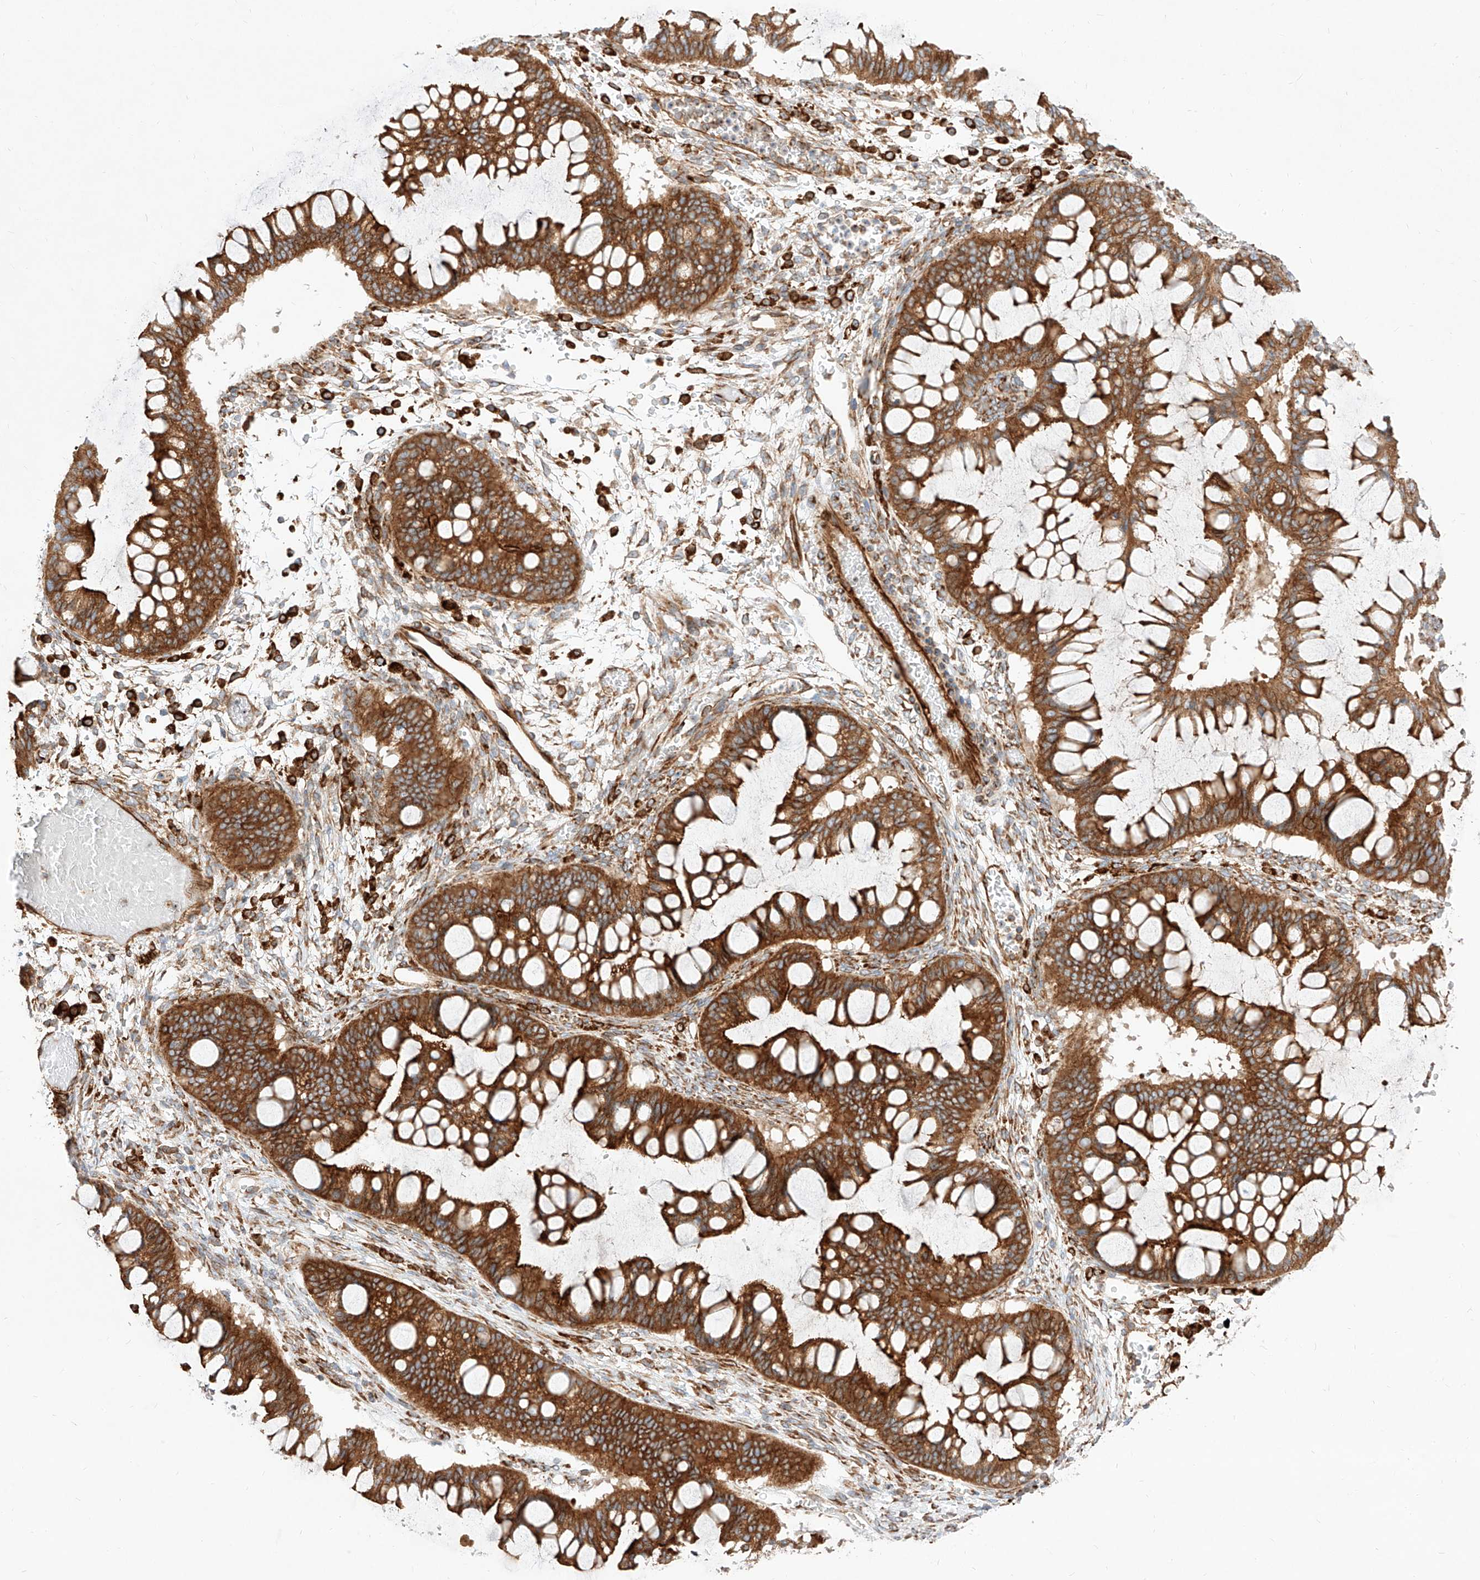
{"staining": {"intensity": "strong", "quantity": ">75%", "location": "cytoplasmic/membranous"}, "tissue": "ovarian cancer", "cell_type": "Tumor cells", "image_type": "cancer", "snomed": [{"axis": "morphology", "description": "Cystadenocarcinoma, mucinous, NOS"}, {"axis": "topography", "description": "Ovary"}], "caption": "Immunohistochemical staining of mucinous cystadenocarcinoma (ovarian) reveals strong cytoplasmic/membranous protein expression in about >75% of tumor cells.", "gene": "CSGALNACT2", "patient": {"sex": "female", "age": 73}}